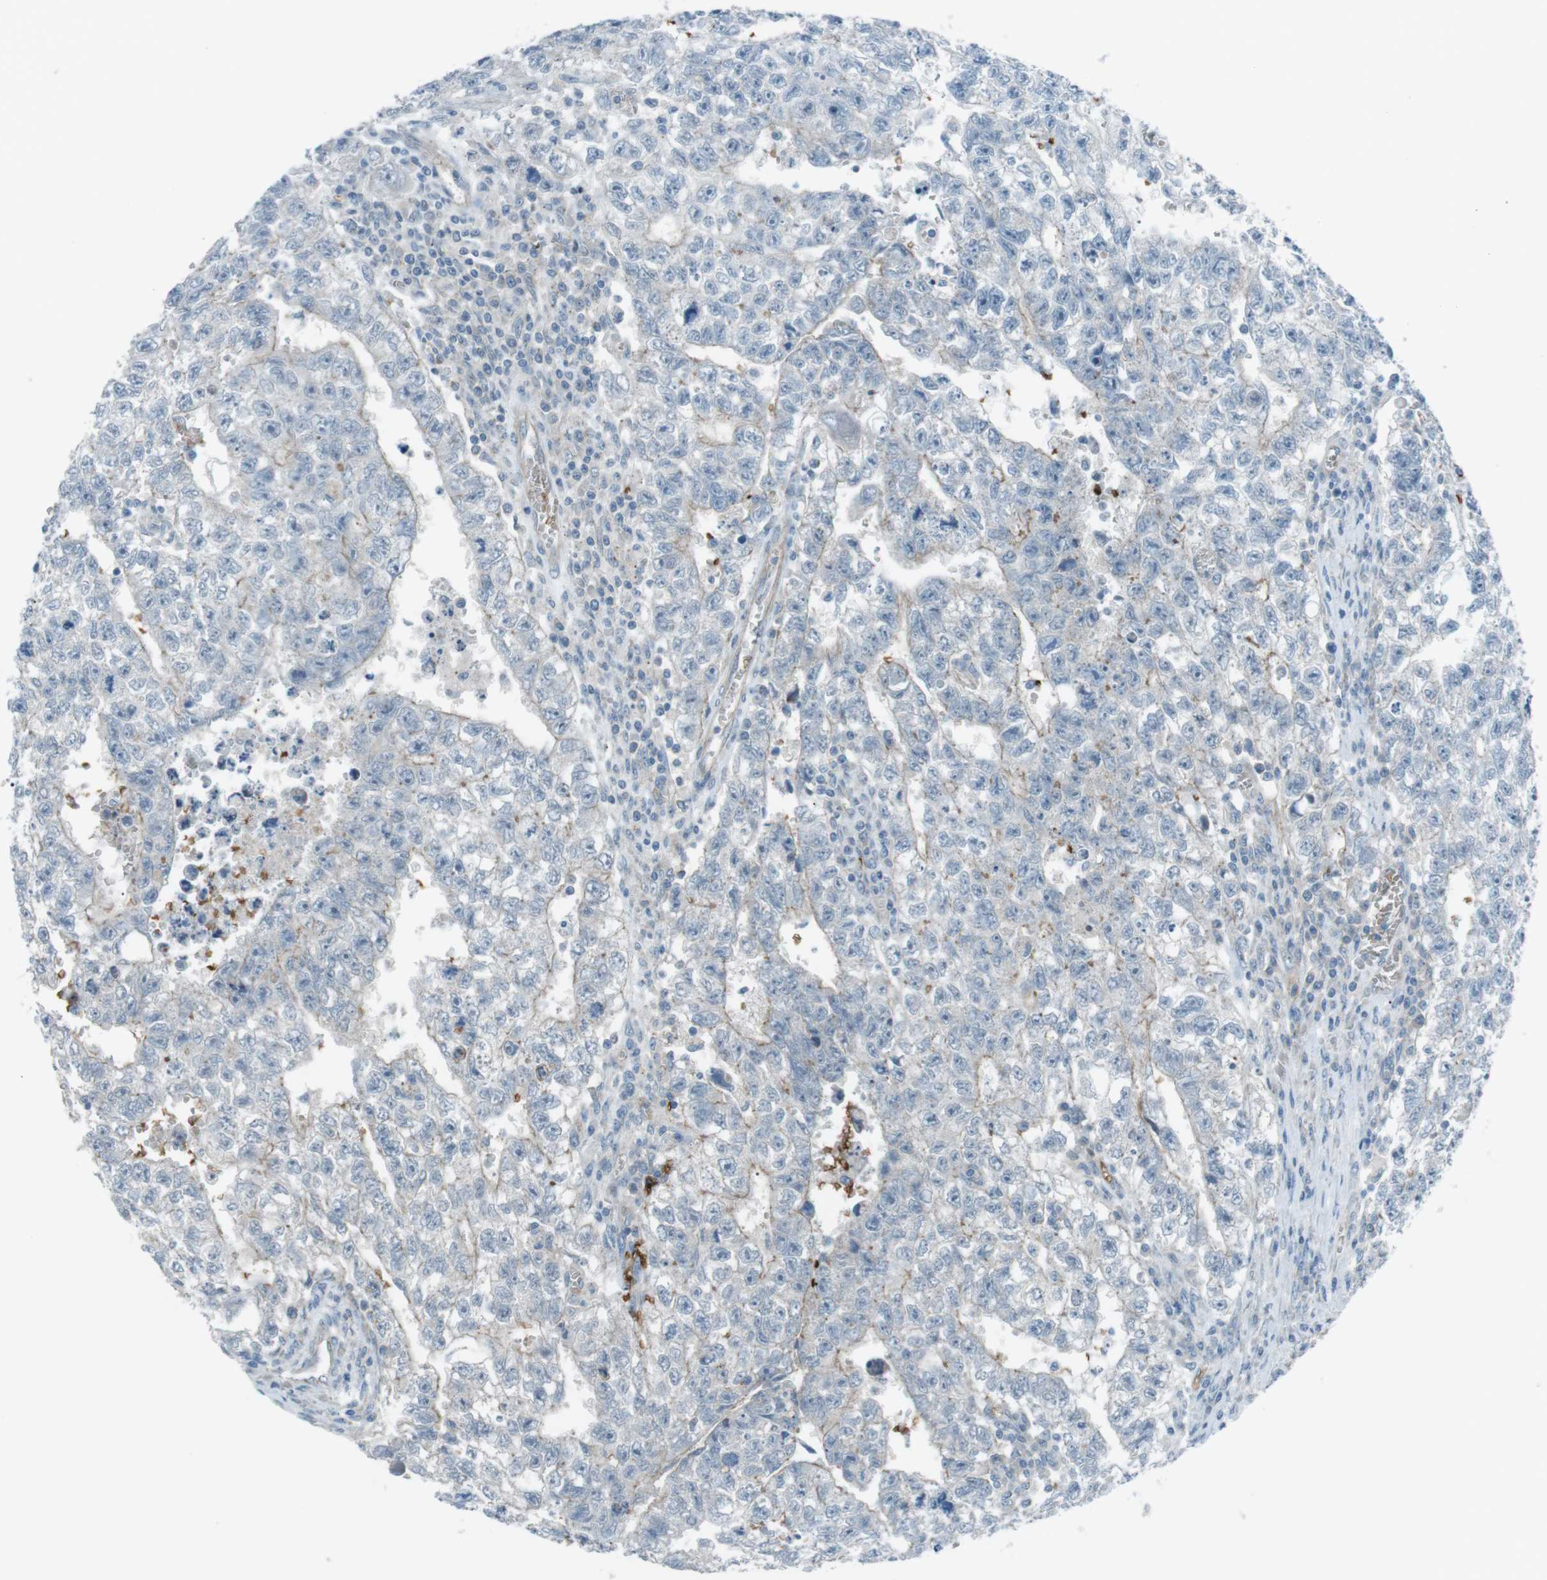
{"staining": {"intensity": "weak", "quantity": "<25%", "location": "cytoplasmic/membranous"}, "tissue": "testis cancer", "cell_type": "Tumor cells", "image_type": "cancer", "snomed": [{"axis": "morphology", "description": "Seminoma, NOS"}, {"axis": "morphology", "description": "Carcinoma, Embryonal, NOS"}, {"axis": "topography", "description": "Testis"}], "caption": "Tumor cells are negative for protein expression in human seminoma (testis).", "gene": "SPTA1", "patient": {"sex": "male", "age": 38}}